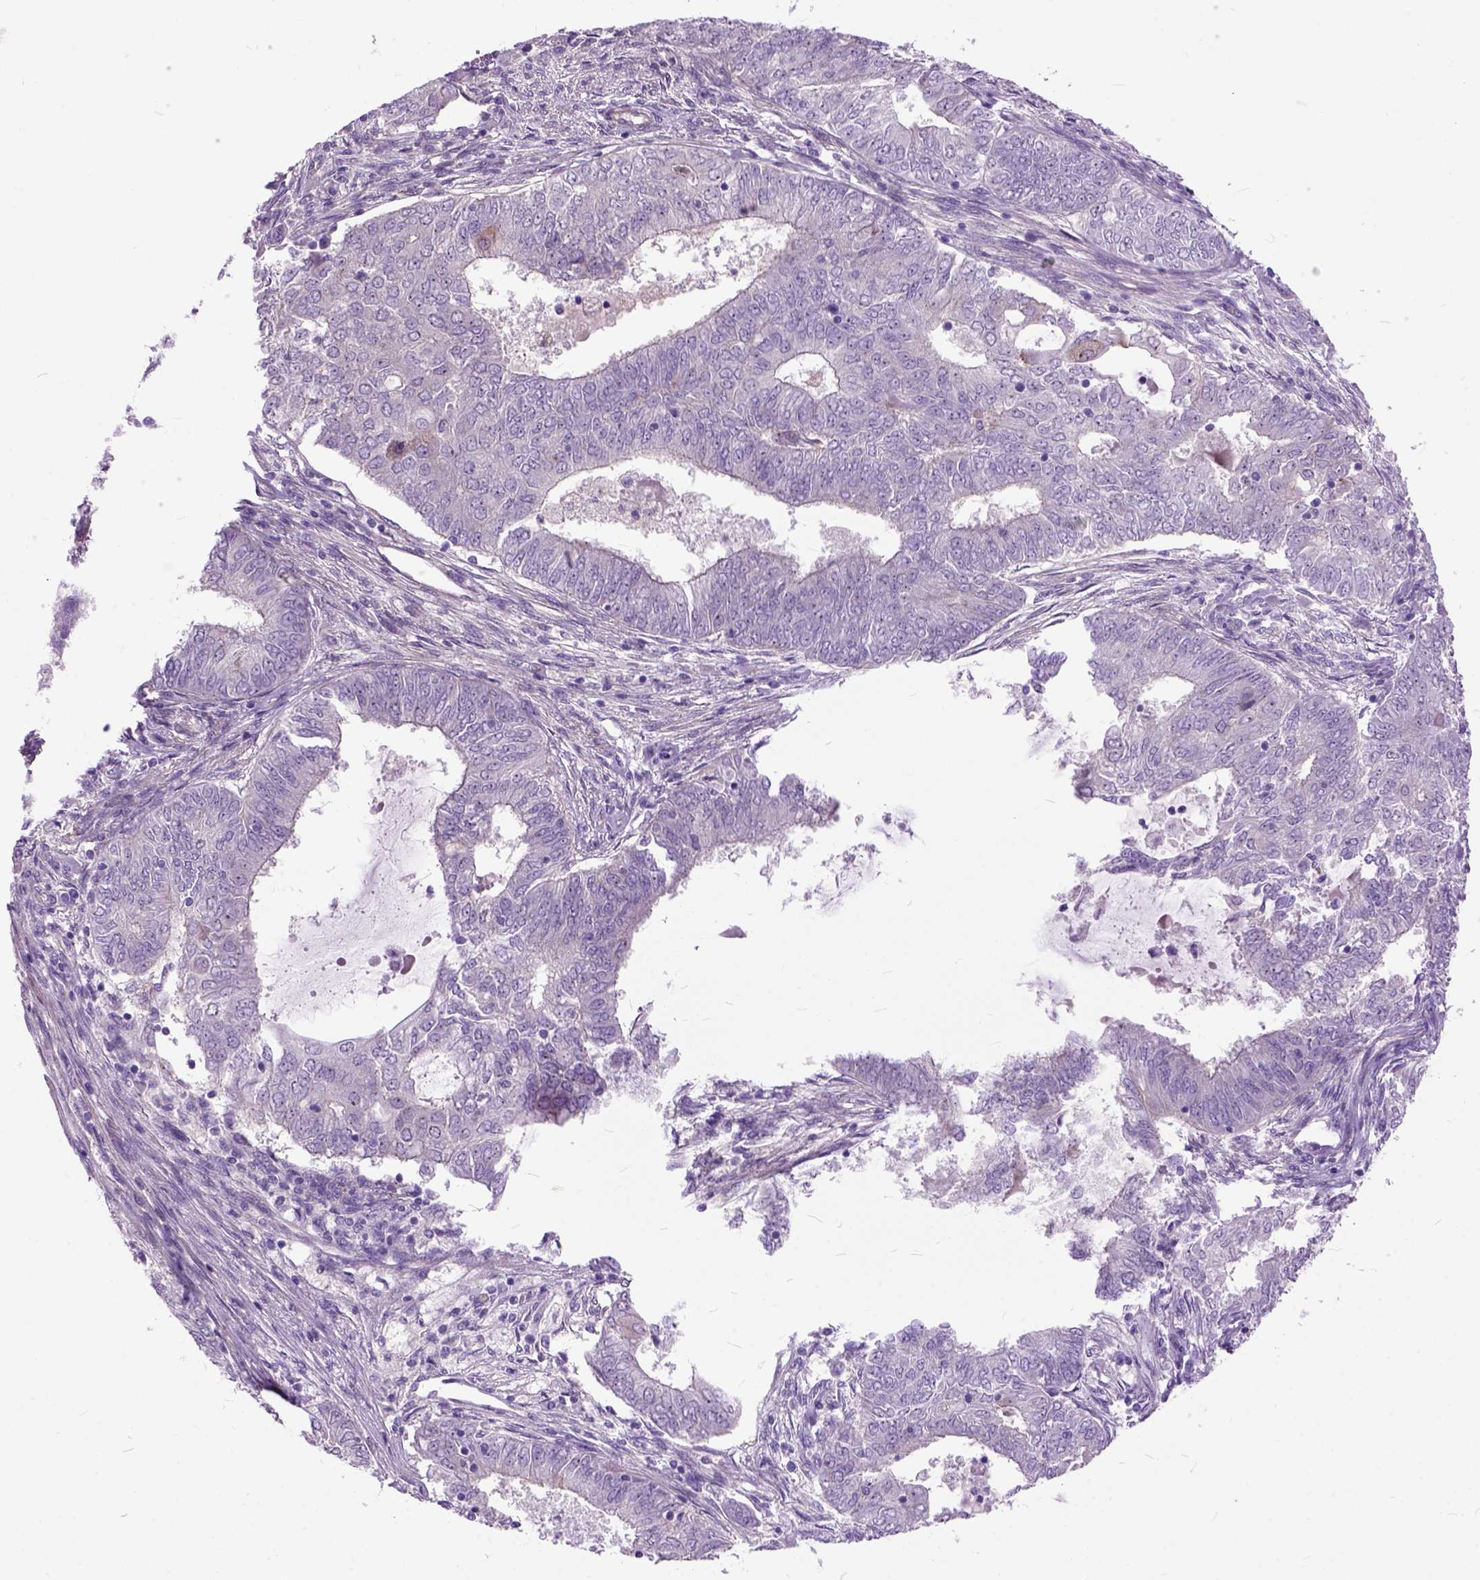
{"staining": {"intensity": "negative", "quantity": "none", "location": "none"}, "tissue": "endometrial cancer", "cell_type": "Tumor cells", "image_type": "cancer", "snomed": [{"axis": "morphology", "description": "Adenocarcinoma, NOS"}, {"axis": "topography", "description": "Endometrium"}], "caption": "Immunohistochemistry (IHC) of human endometrial cancer displays no expression in tumor cells.", "gene": "MAPT", "patient": {"sex": "female", "age": 62}}